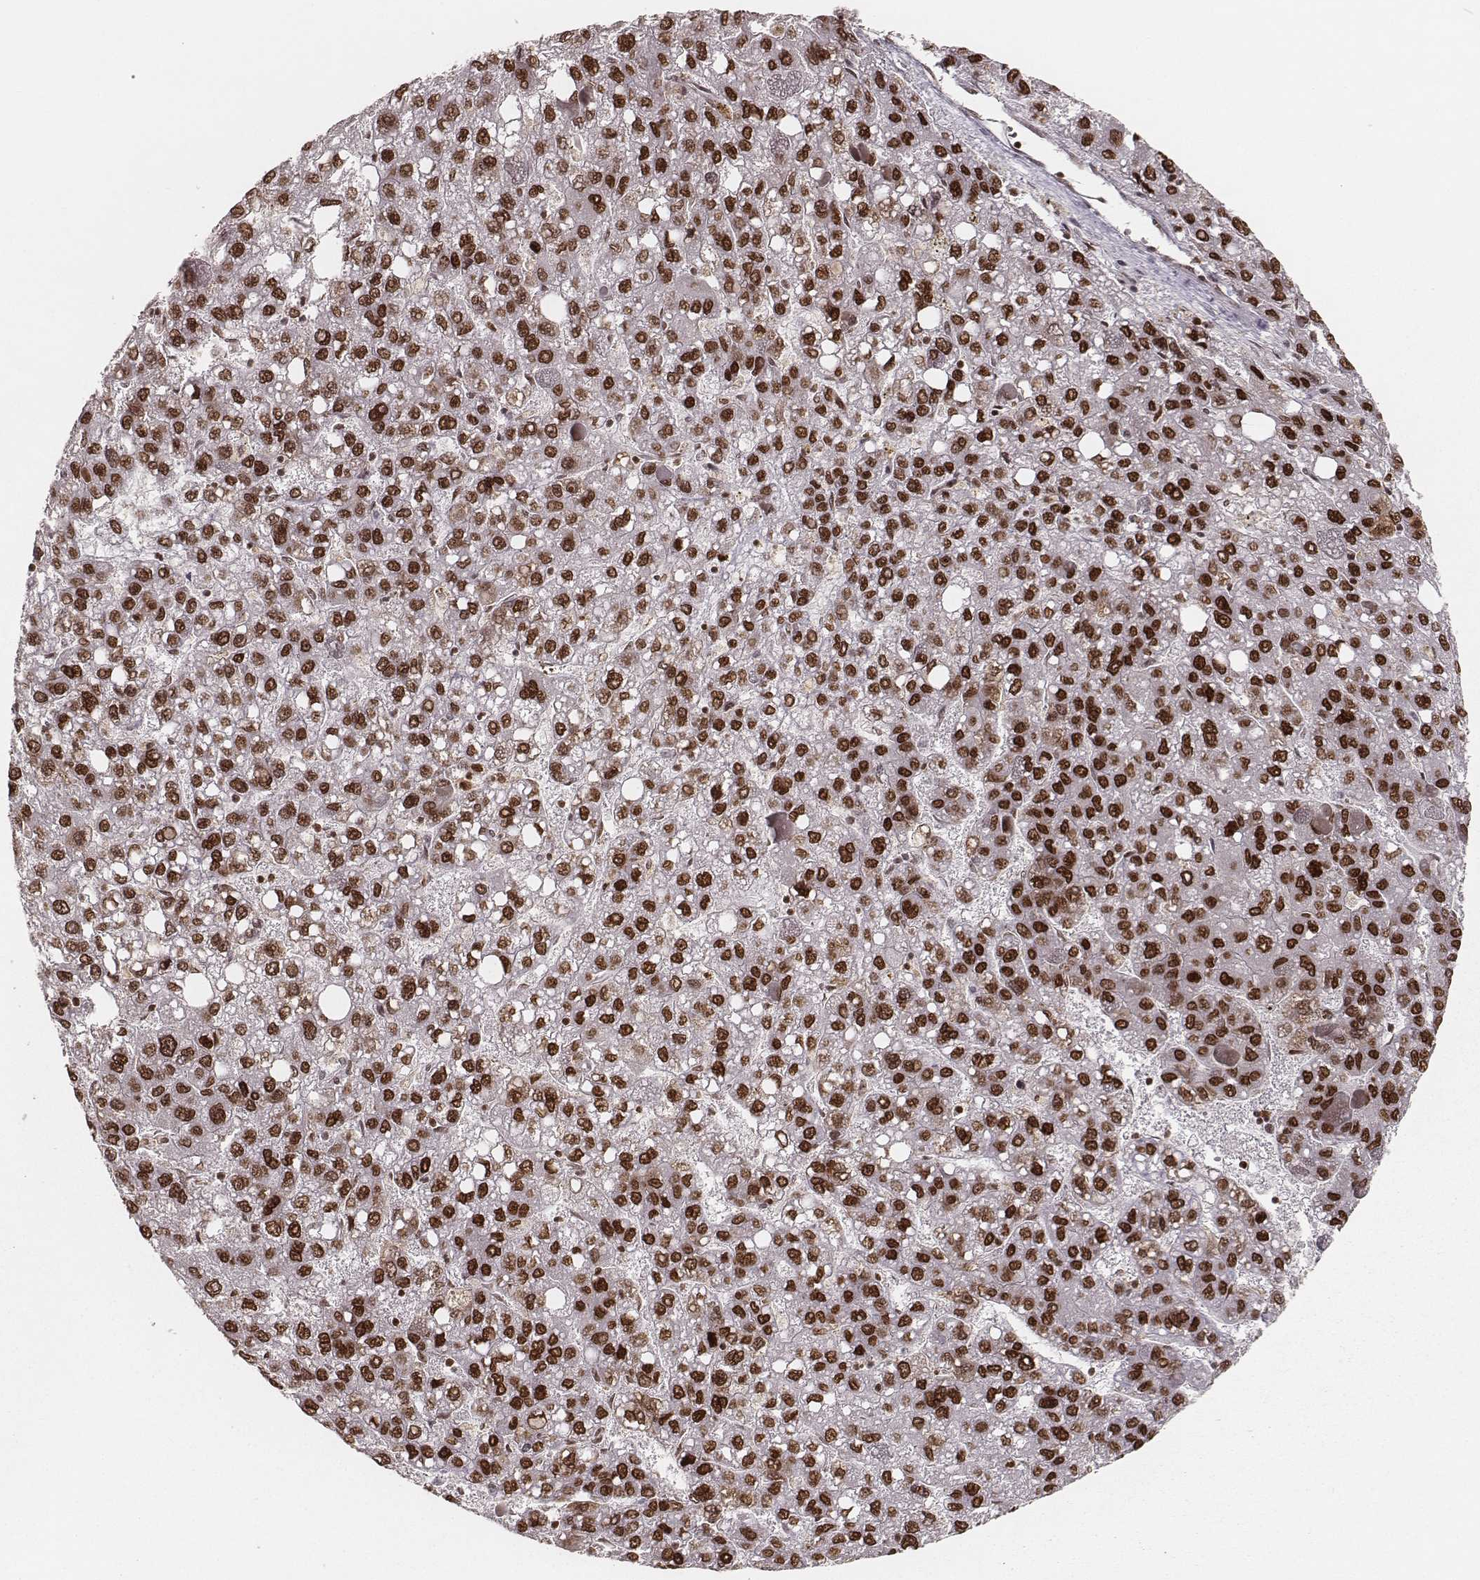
{"staining": {"intensity": "strong", "quantity": ">75%", "location": "nuclear"}, "tissue": "liver cancer", "cell_type": "Tumor cells", "image_type": "cancer", "snomed": [{"axis": "morphology", "description": "Carcinoma, Hepatocellular, NOS"}, {"axis": "topography", "description": "Liver"}], "caption": "About >75% of tumor cells in human liver cancer (hepatocellular carcinoma) show strong nuclear protein positivity as visualized by brown immunohistochemical staining.", "gene": "PARP1", "patient": {"sex": "female", "age": 82}}